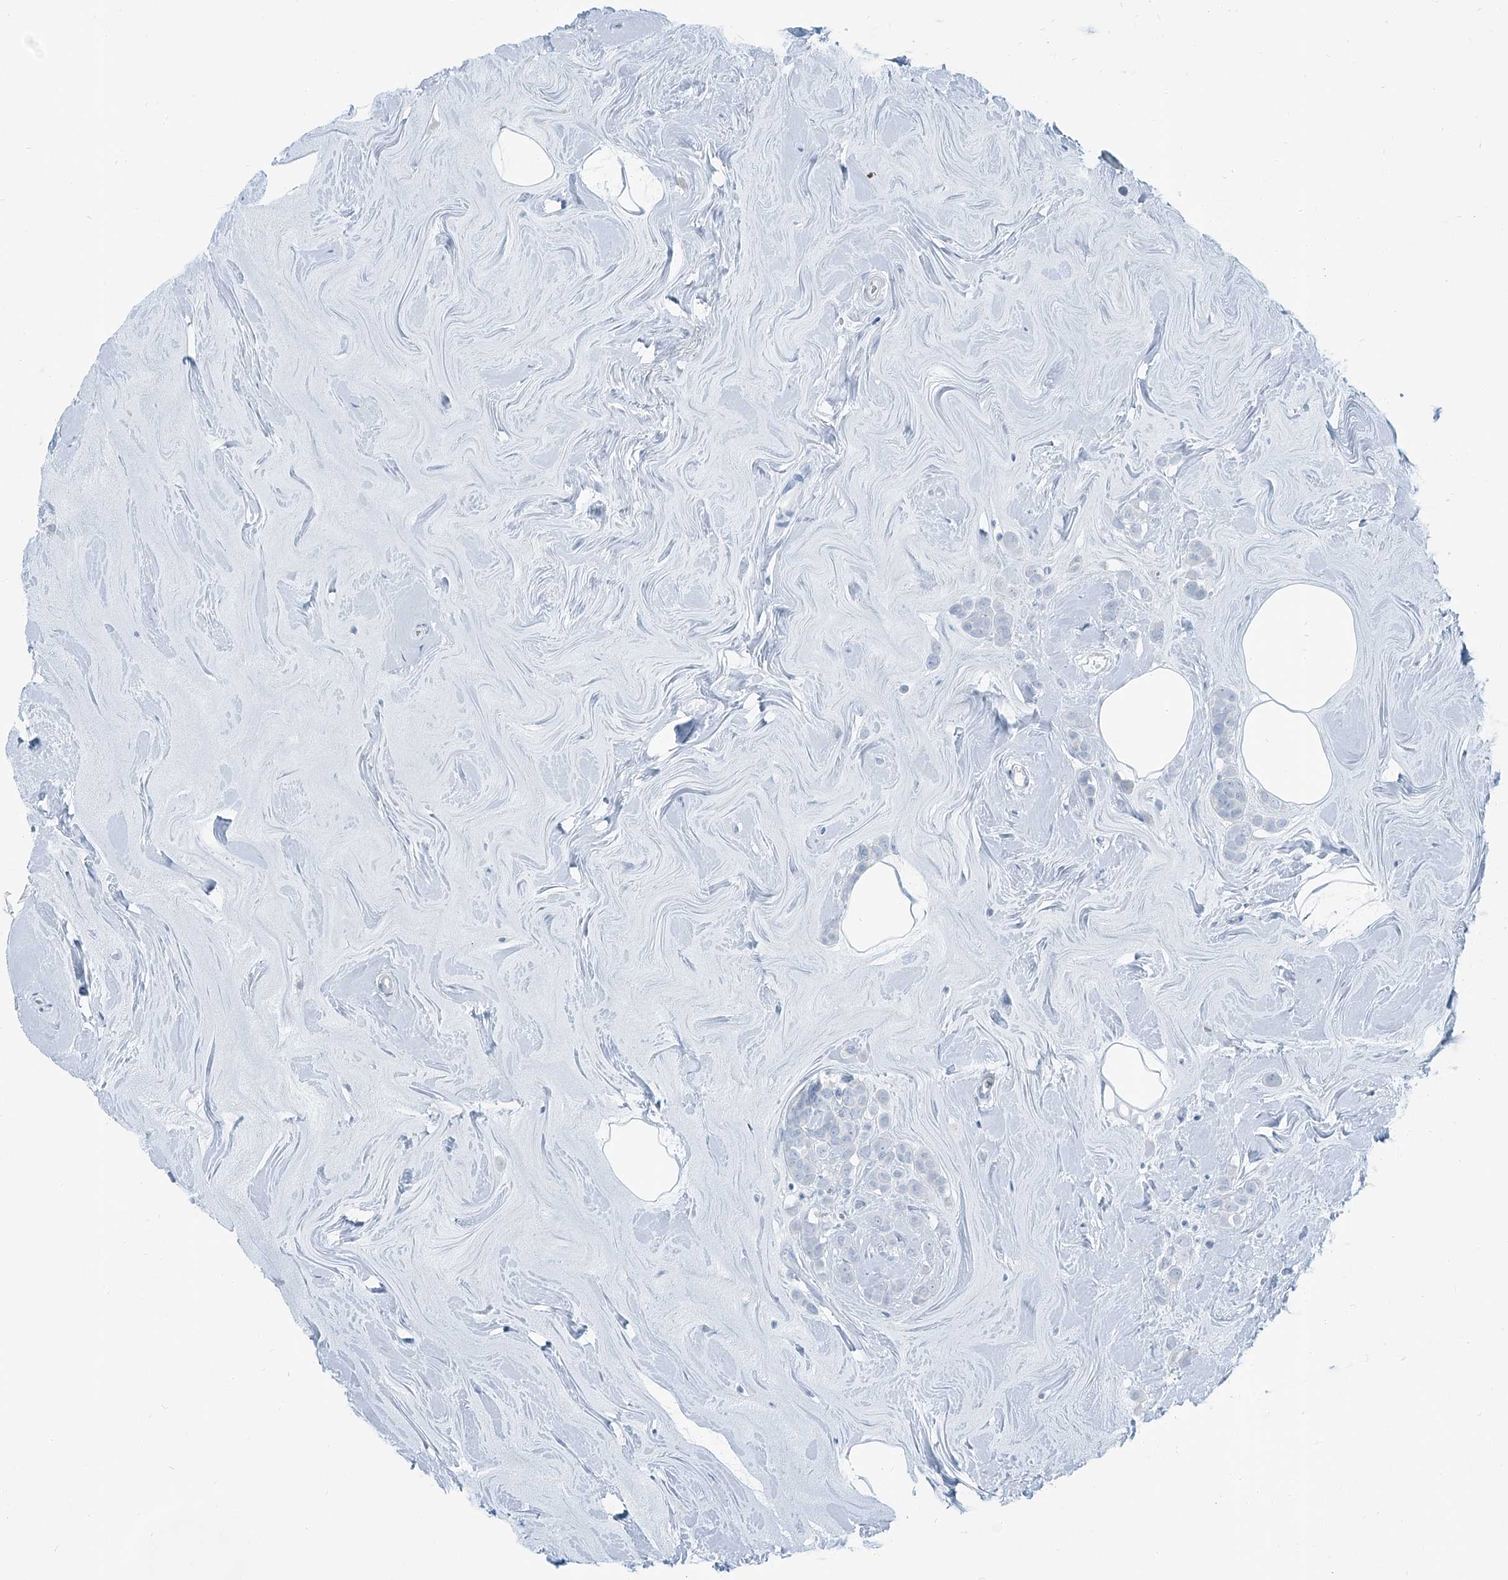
{"staining": {"intensity": "negative", "quantity": "none", "location": "none"}, "tissue": "breast cancer", "cell_type": "Tumor cells", "image_type": "cancer", "snomed": [{"axis": "morphology", "description": "Lobular carcinoma"}, {"axis": "topography", "description": "Breast"}], "caption": "A histopathology image of lobular carcinoma (breast) stained for a protein demonstrates no brown staining in tumor cells. (DAB IHC, high magnification).", "gene": "RGN", "patient": {"sex": "female", "age": 47}}